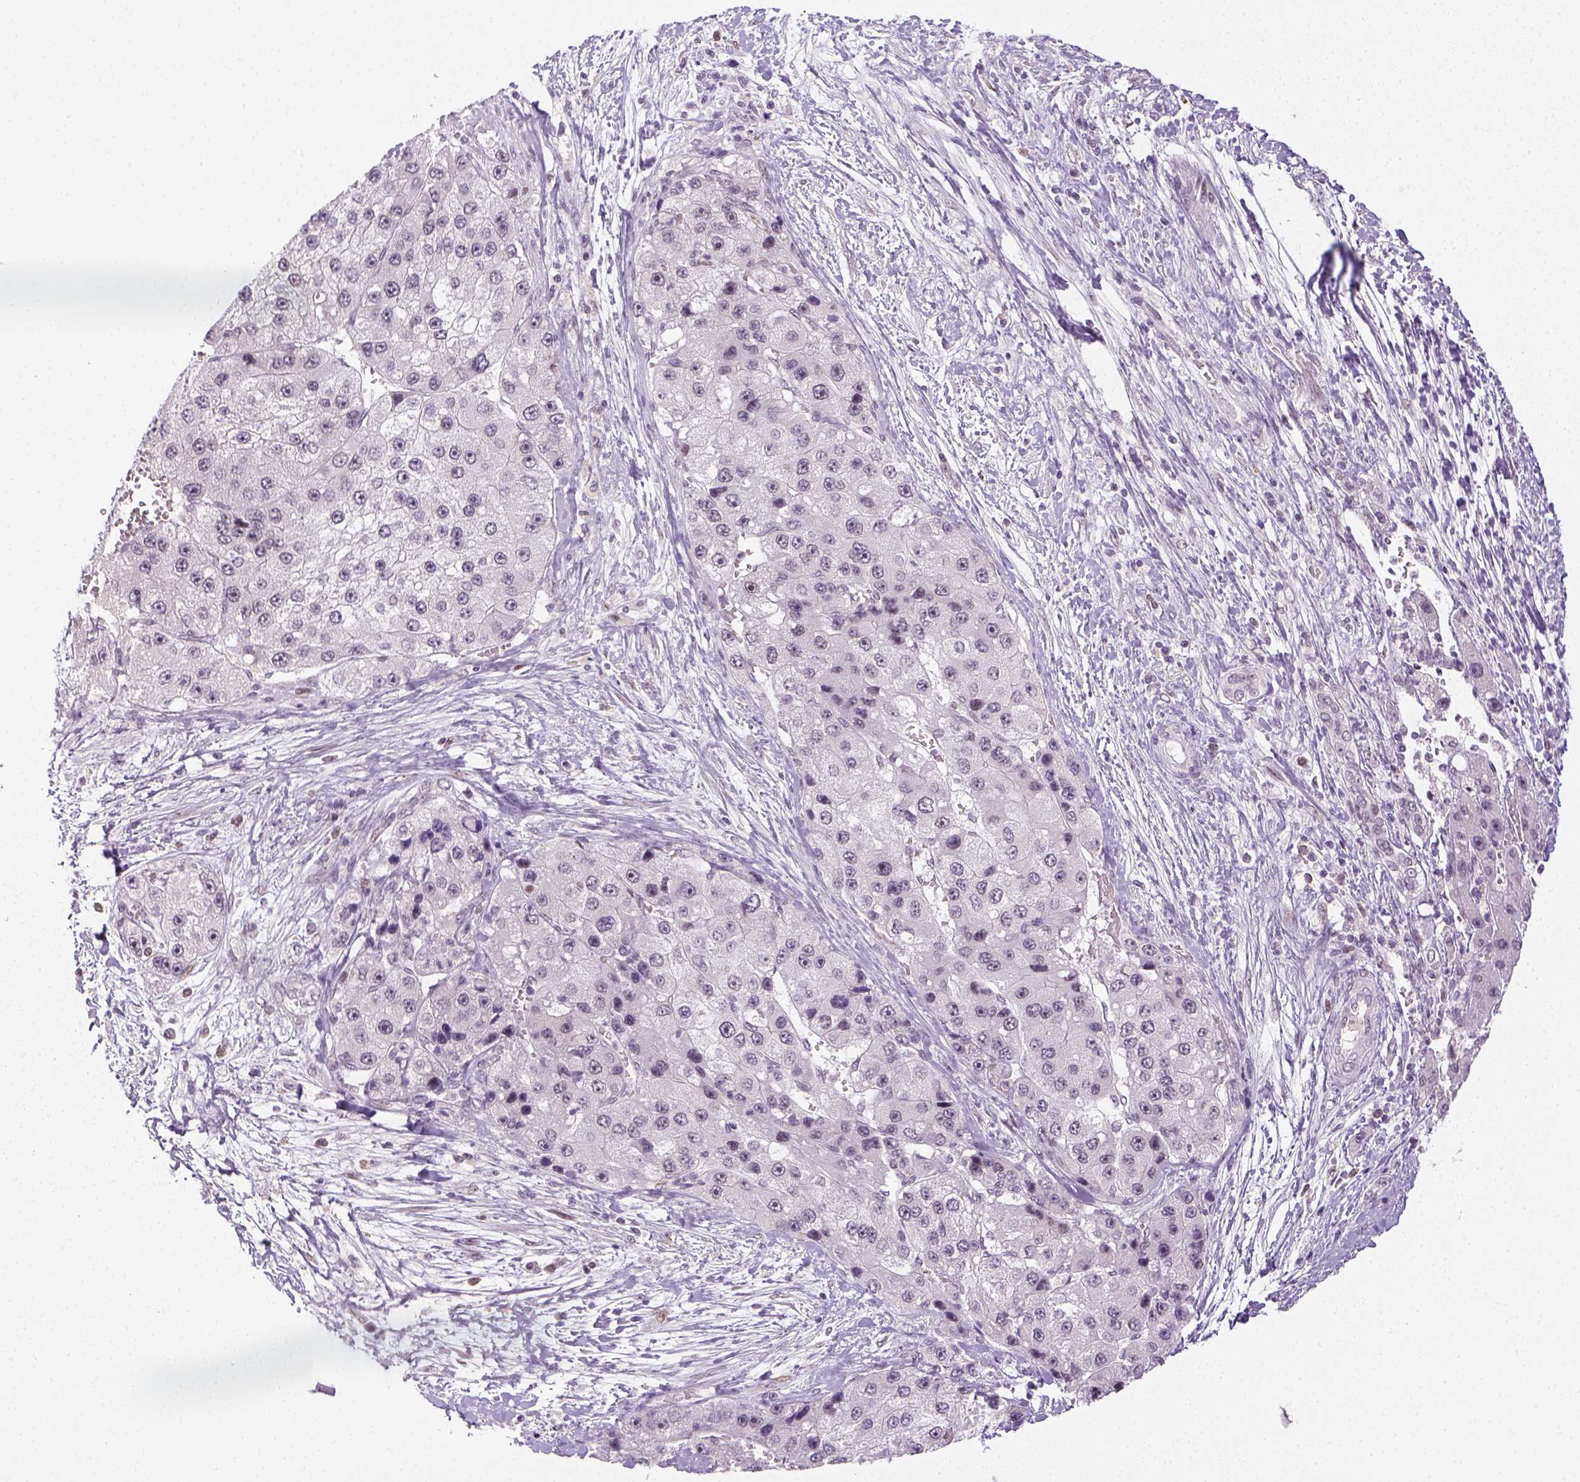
{"staining": {"intensity": "negative", "quantity": "none", "location": "none"}, "tissue": "liver cancer", "cell_type": "Tumor cells", "image_type": "cancer", "snomed": [{"axis": "morphology", "description": "Carcinoma, Hepatocellular, NOS"}, {"axis": "topography", "description": "Liver"}], "caption": "A high-resolution micrograph shows immunohistochemistry (IHC) staining of hepatocellular carcinoma (liver), which demonstrates no significant positivity in tumor cells.", "gene": "MAGEB3", "patient": {"sex": "female", "age": 73}}